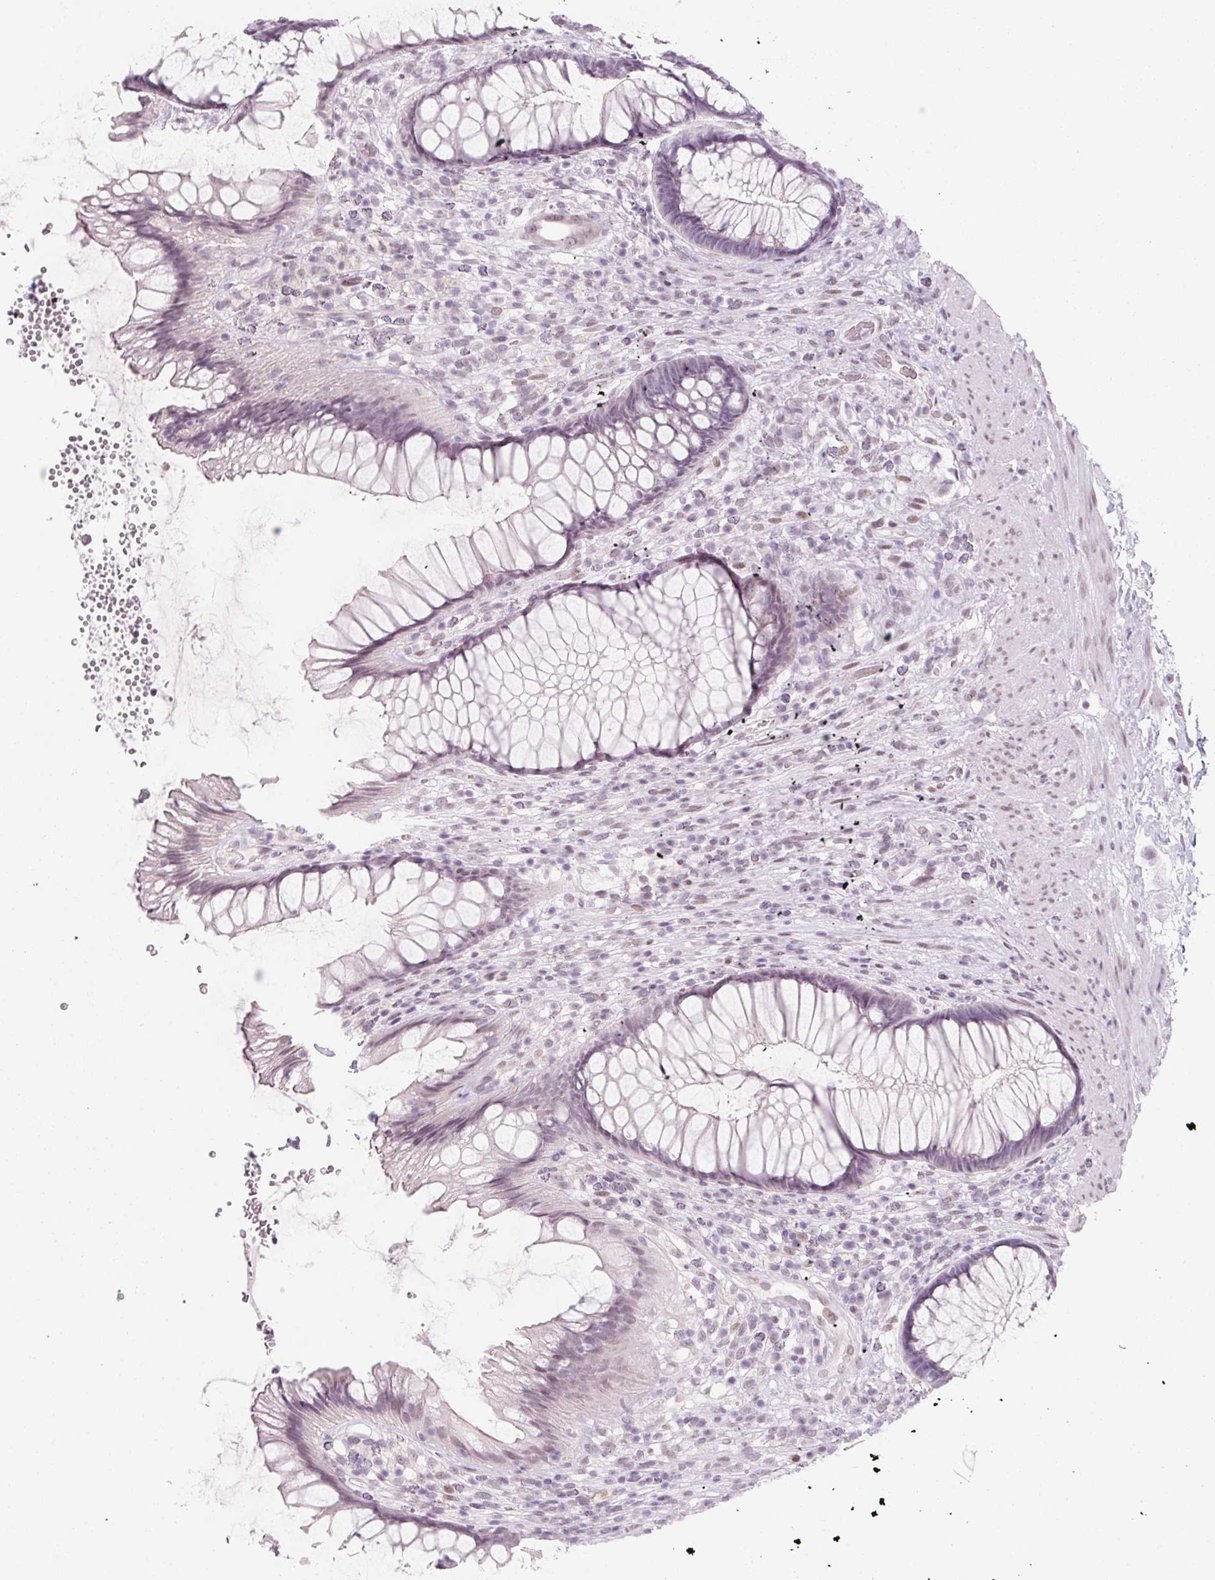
{"staining": {"intensity": "negative", "quantity": "none", "location": "none"}, "tissue": "rectum", "cell_type": "Glandular cells", "image_type": "normal", "snomed": [{"axis": "morphology", "description": "Normal tissue, NOS"}, {"axis": "topography", "description": "Rectum"}], "caption": "This is an immunohistochemistry (IHC) micrograph of benign human rectum. There is no expression in glandular cells.", "gene": "KCNQ2", "patient": {"sex": "male", "age": 53}}